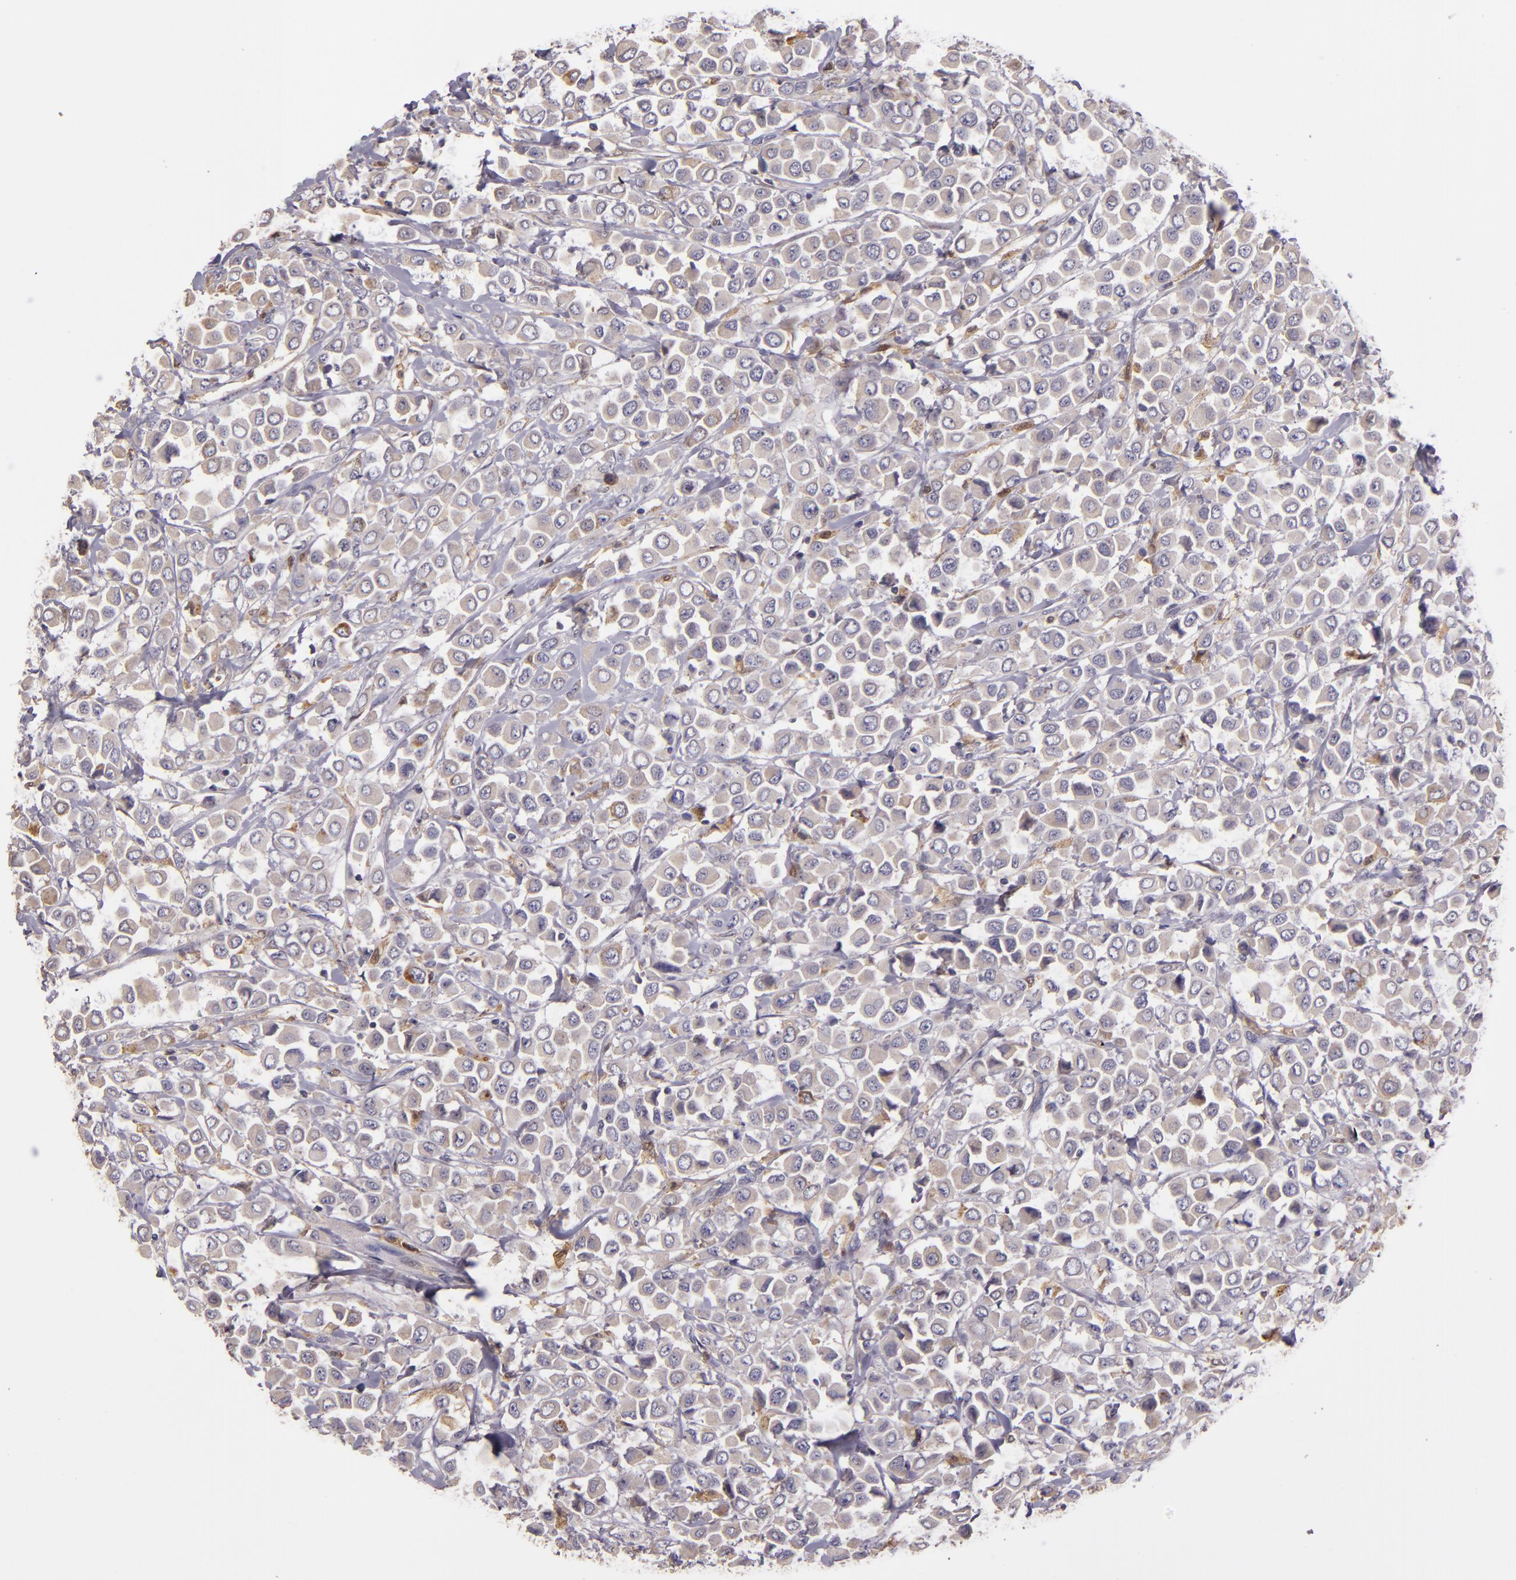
{"staining": {"intensity": "weak", "quantity": ">75%", "location": "cytoplasmic/membranous"}, "tissue": "breast cancer", "cell_type": "Tumor cells", "image_type": "cancer", "snomed": [{"axis": "morphology", "description": "Duct carcinoma"}, {"axis": "topography", "description": "Breast"}], "caption": "IHC of breast cancer (infiltrating ductal carcinoma) displays low levels of weak cytoplasmic/membranous expression in approximately >75% of tumor cells.", "gene": "FHIT", "patient": {"sex": "female", "age": 61}}